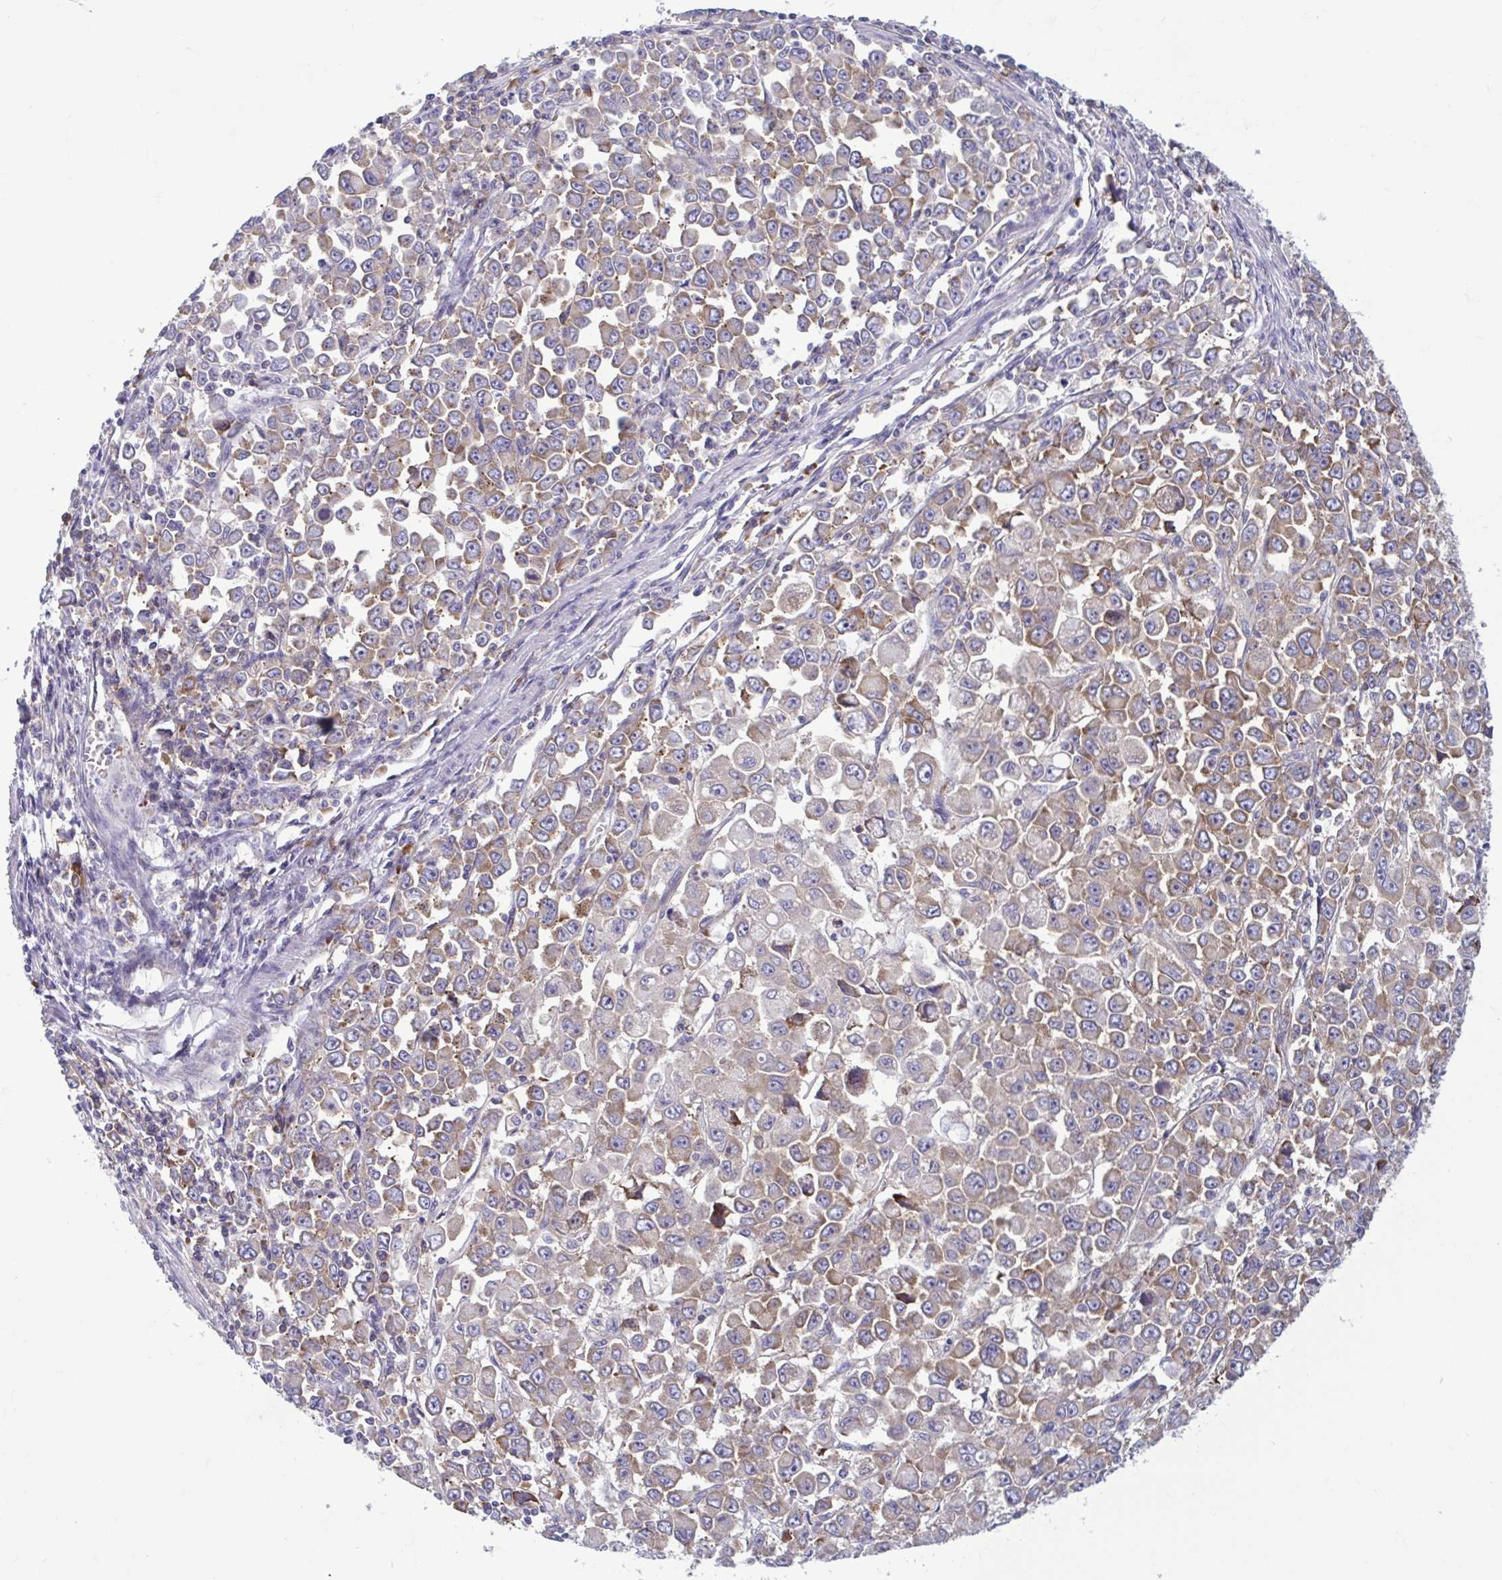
{"staining": {"intensity": "weak", "quantity": ">75%", "location": "cytoplasmic/membranous"}, "tissue": "stomach cancer", "cell_type": "Tumor cells", "image_type": "cancer", "snomed": [{"axis": "morphology", "description": "Adenocarcinoma, NOS"}, {"axis": "topography", "description": "Stomach, upper"}], "caption": "Weak cytoplasmic/membranous protein staining is appreciated in approximately >75% of tumor cells in stomach cancer (adenocarcinoma). The protein of interest is stained brown, and the nuclei are stained in blue (DAB IHC with brightfield microscopy, high magnification).", "gene": "RPS16", "patient": {"sex": "male", "age": 70}}